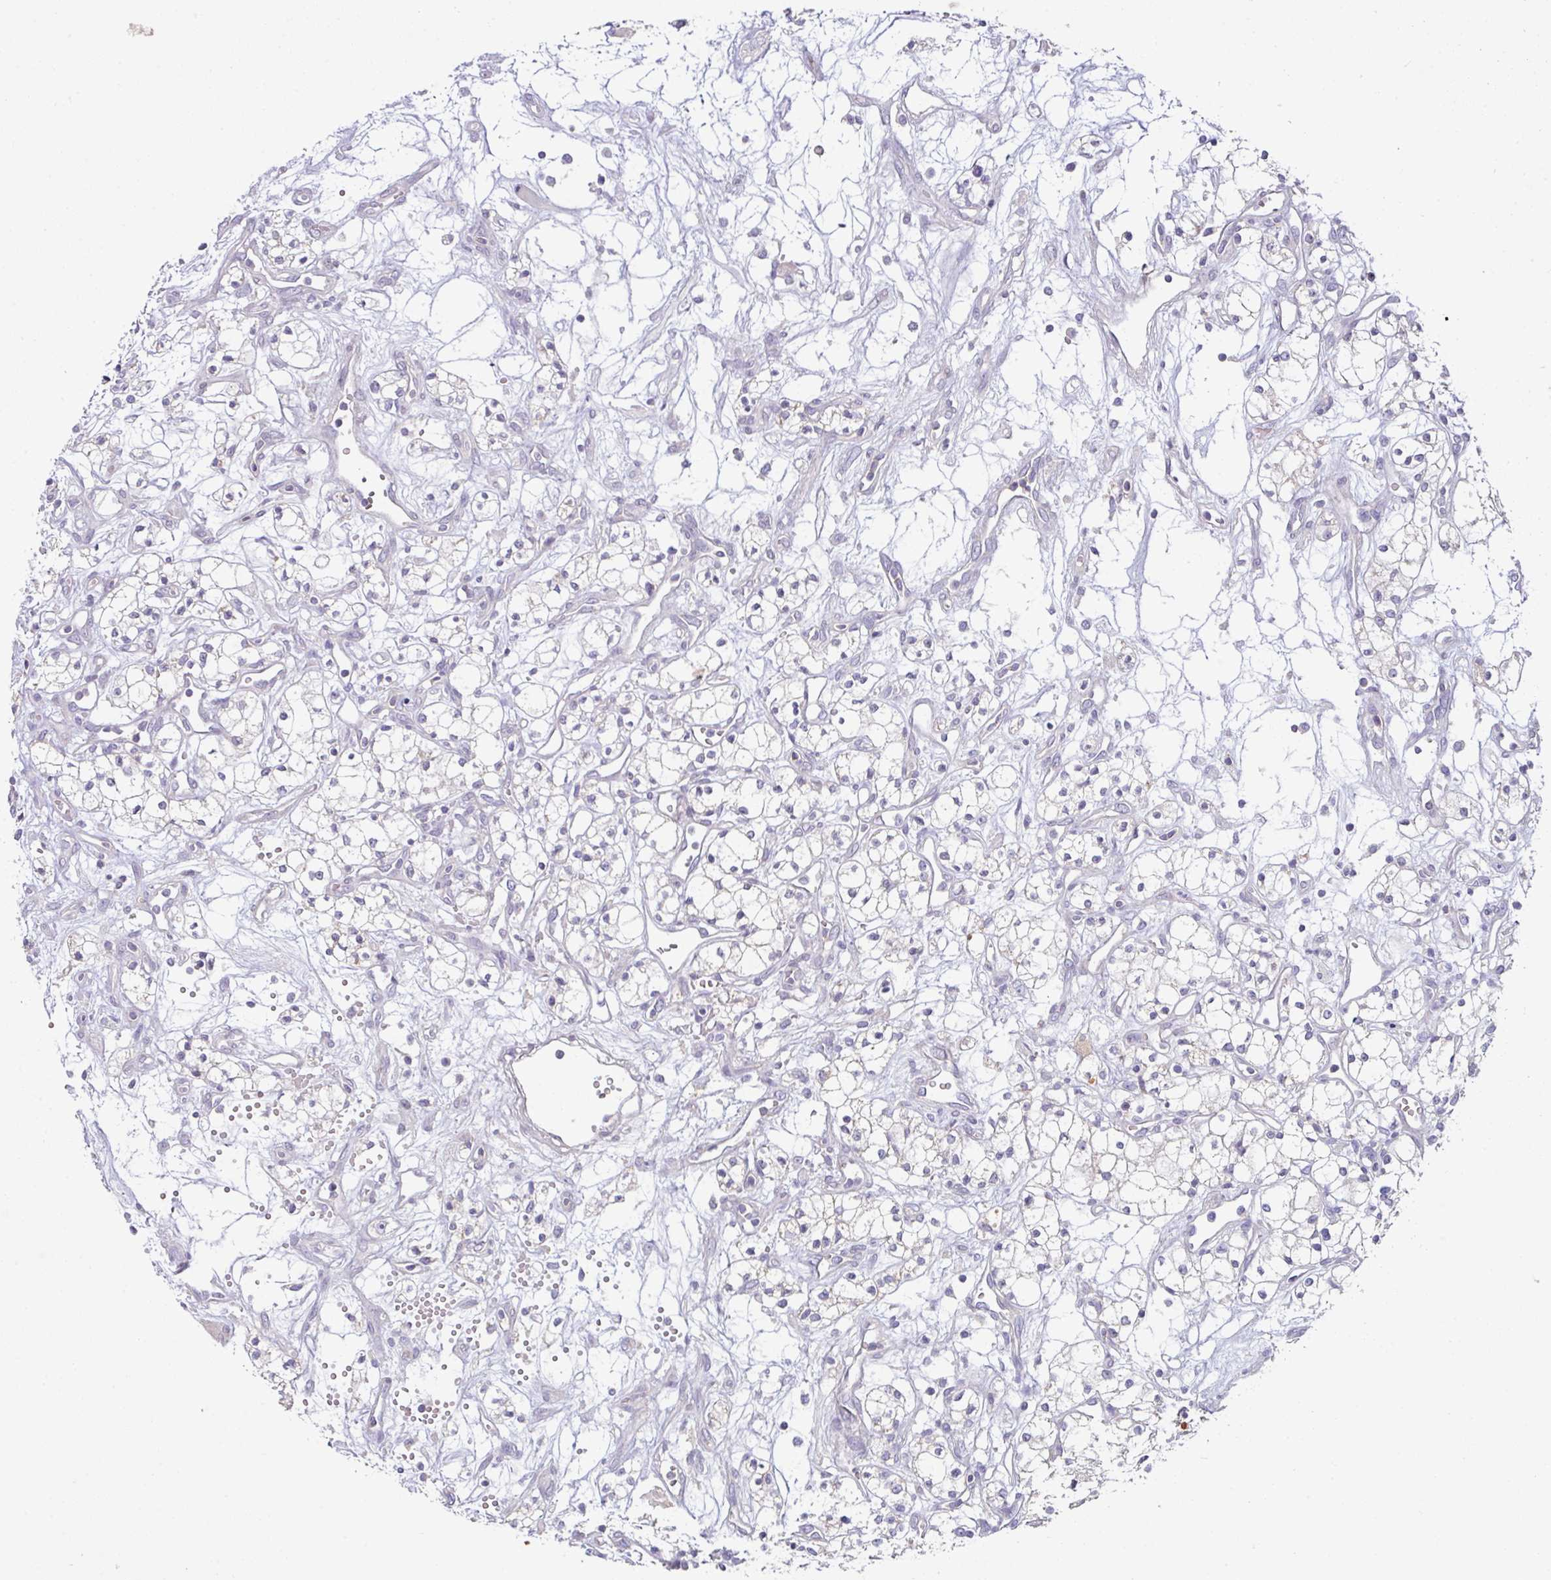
{"staining": {"intensity": "negative", "quantity": "none", "location": "none"}, "tissue": "renal cancer", "cell_type": "Tumor cells", "image_type": "cancer", "snomed": [{"axis": "morphology", "description": "Adenocarcinoma, NOS"}, {"axis": "topography", "description": "Kidney"}], "caption": "DAB (3,3'-diaminobenzidine) immunohistochemical staining of human adenocarcinoma (renal) demonstrates no significant expression in tumor cells.", "gene": "SLAMF6", "patient": {"sex": "male", "age": 59}}